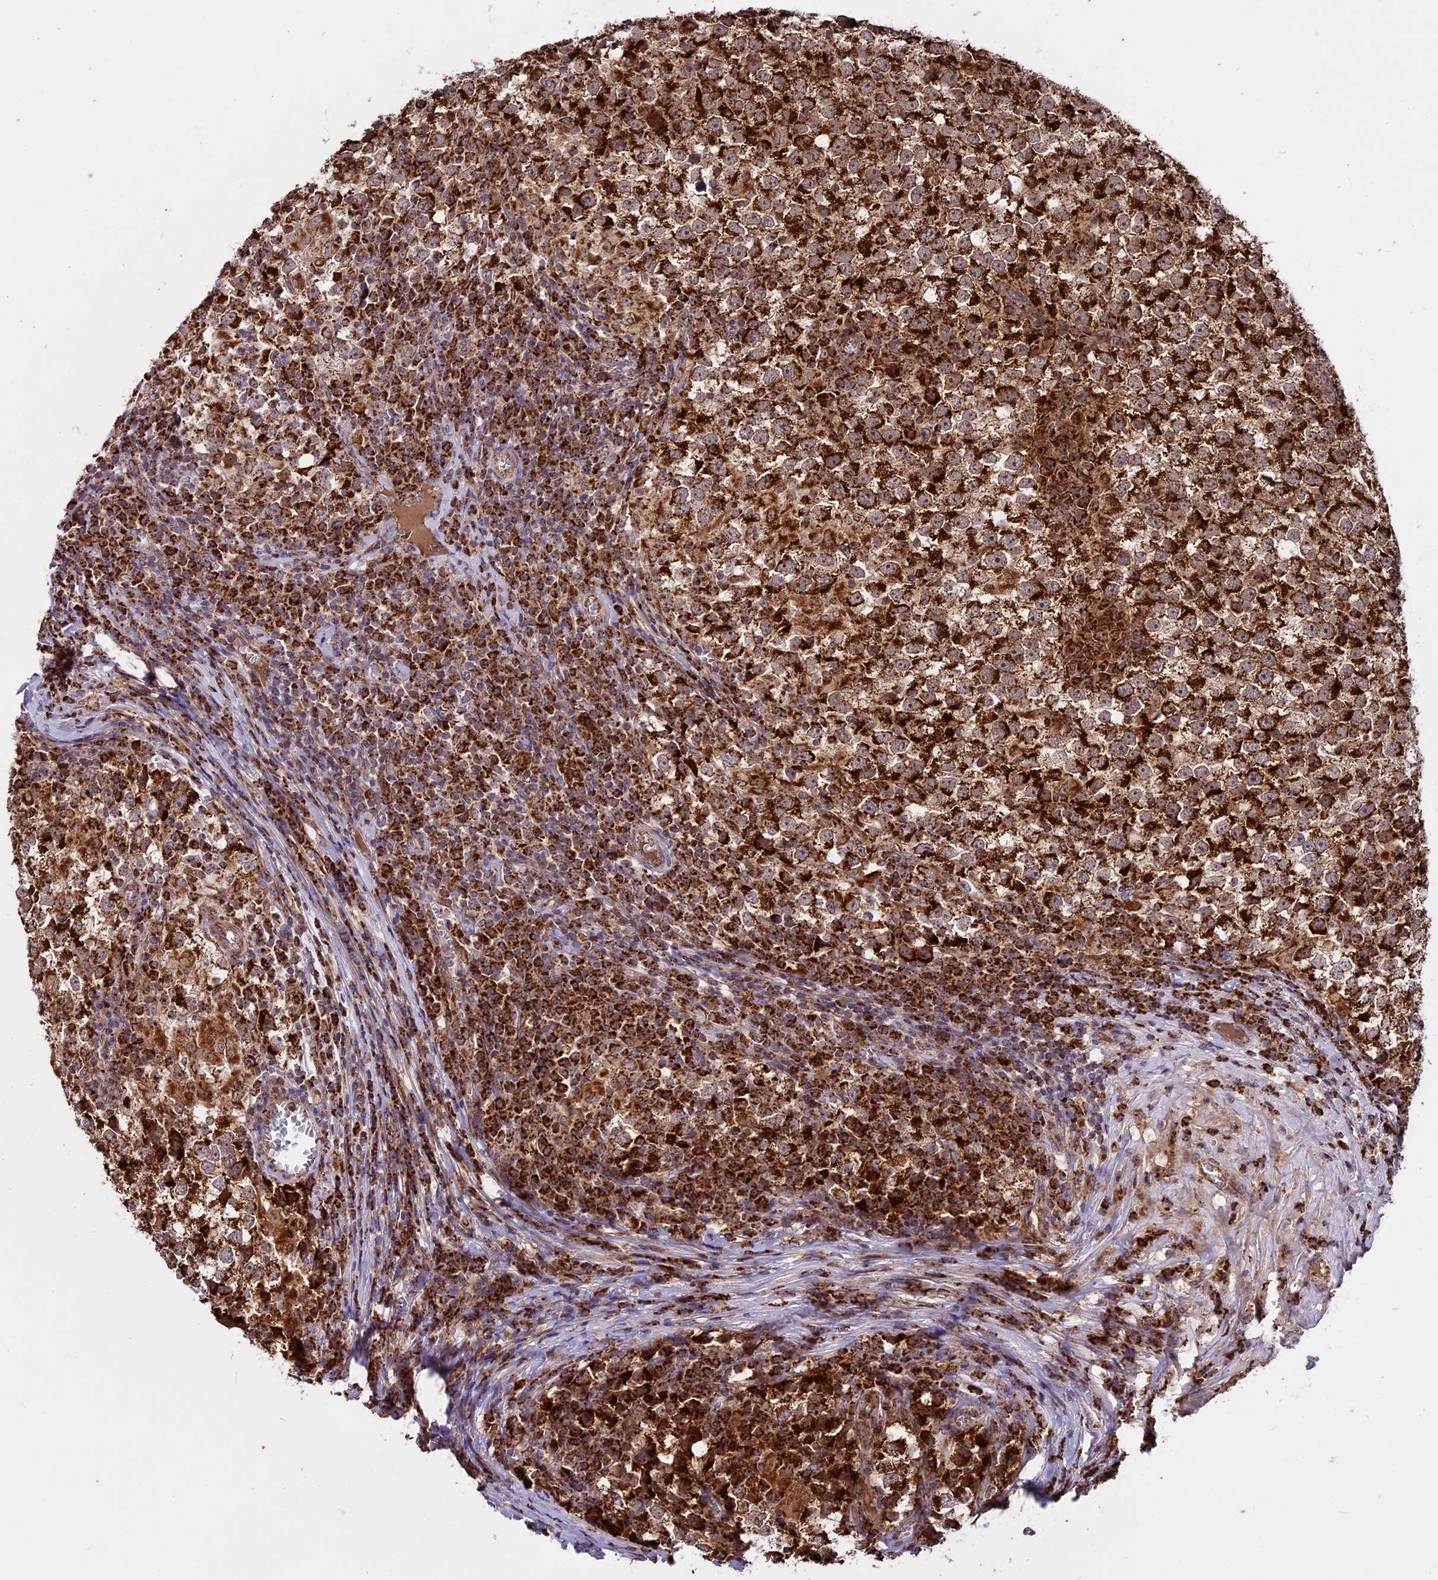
{"staining": {"intensity": "strong", "quantity": ">75%", "location": "cytoplasmic/membranous"}, "tissue": "testis cancer", "cell_type": "Tumor cells", "image_type": "cancer", "snomed": [{"axis": "morphology", "description": "Seminoma, NOS"}, {"axis": "topography", "description": "Testis"}], "caption": "Immunohistochemistry (IHC) micrograph of neoplastic tissue: testis cancer stained using immunohistochemistry (IHC) reveals high levels of strong protein expression localized specifically in the cytoplasmic/membranous of tumor cells, appearing as a cytoplasmic/membranous brown color.", "gene": "COX17", "patient": {"sex": "male", "age": 65}}